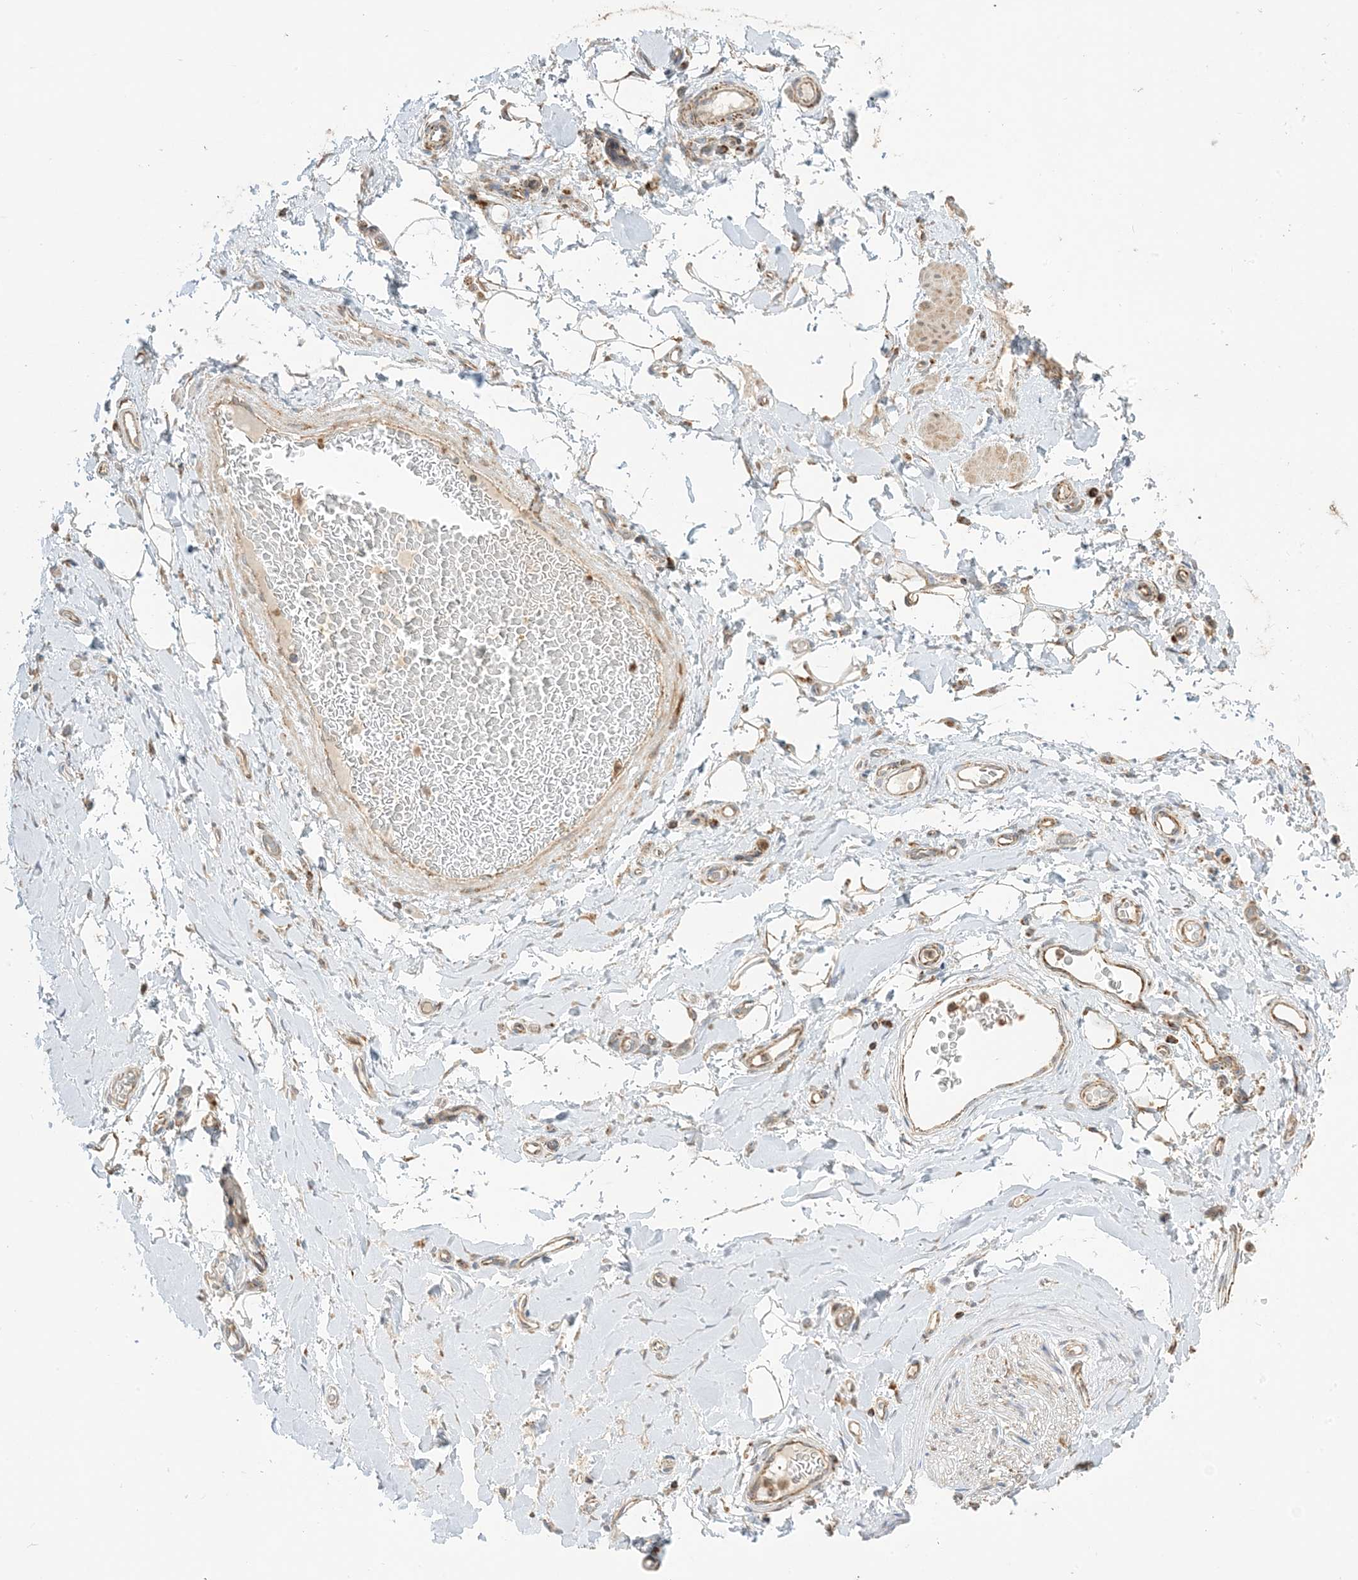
{"staining": {"intensity": "moderate", "quantity": ">75%", "location": "cytoplasmic/membranous"}, "tissue": "adipose tissue", "cell_type": "Adipocytes", "image_type": "normal", "snomed": [{"axis": "morphology", "description": "Normal tissue, NOS"}, {"axis": "morphology", "description": "Adenocarcinoma, NOS"}, {"axis": "topography", "description": "Stomach, upper"}, {"axis": "topography", "description": "Peripheral nerve tissue"}], "caption": "This photomicrograph reveals benign adipose tissue stained with immunohistochemistry (IHC) to label a protein in brown. The cytoplasmic/membranous of adipocytes show moderate positivity for the protein. Nuclei are counter-stained blue.", "gene": "N4BP3", "patient": {"sex": "male", "age": 62}}